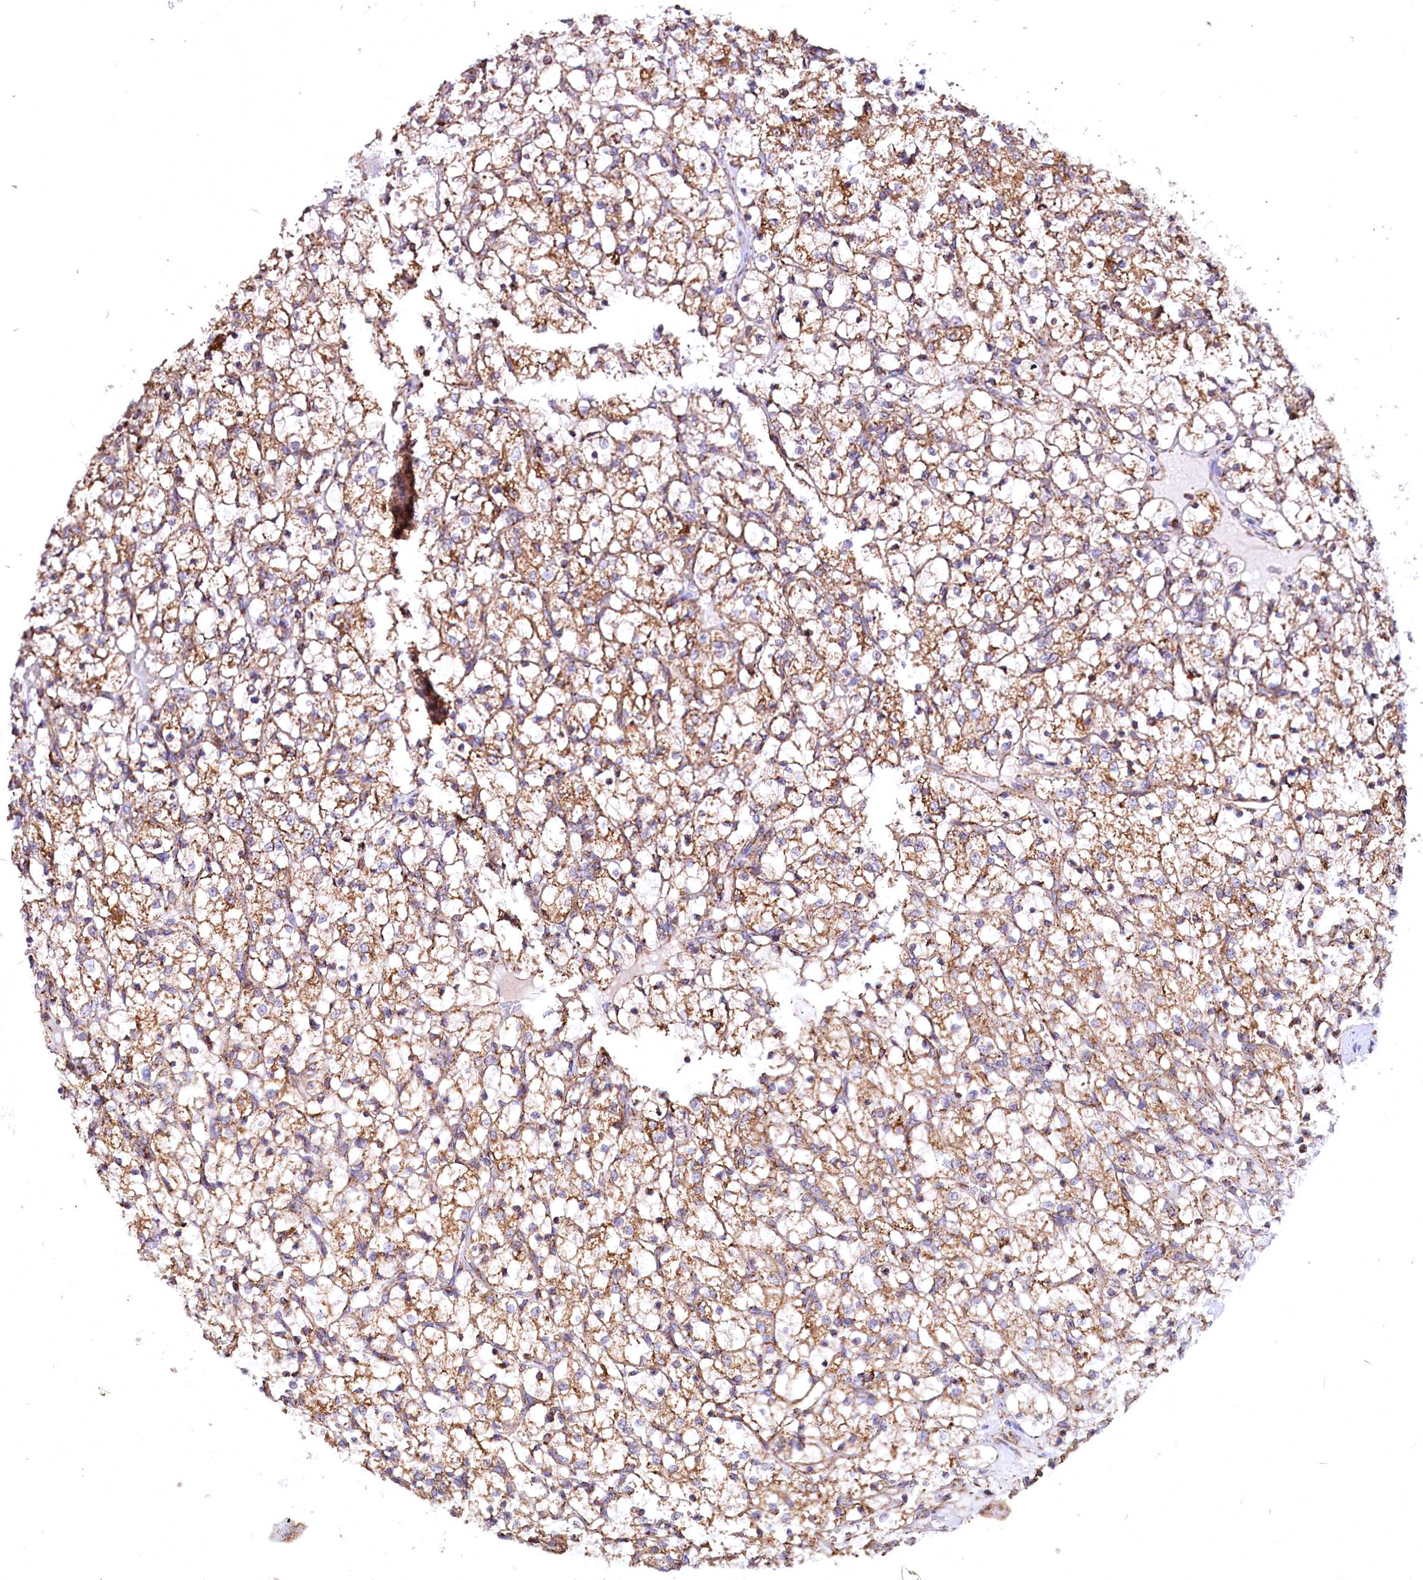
{"staining": {"intensity": "moderate", "quantity": ">75%", "location": "cytoplasmic/membranous"}, "tissue": "renal cancer", "cell_type": "Tumor cells", "image_type": "cancer", "snomed": [{"axis": "morphology", "description": "Adenocarcinoma, NOS"}, {"axis": "topography", "description": "Kidney"}], "caption": "Immunohistochemical staining of adenocarcinoma (renal) reveals medium levels of moderate cytoplasmic/membranous expression in about >75% of tumor cells.", "gene": "NUDT15", "patient": {"sex": "female", "age": 69}}